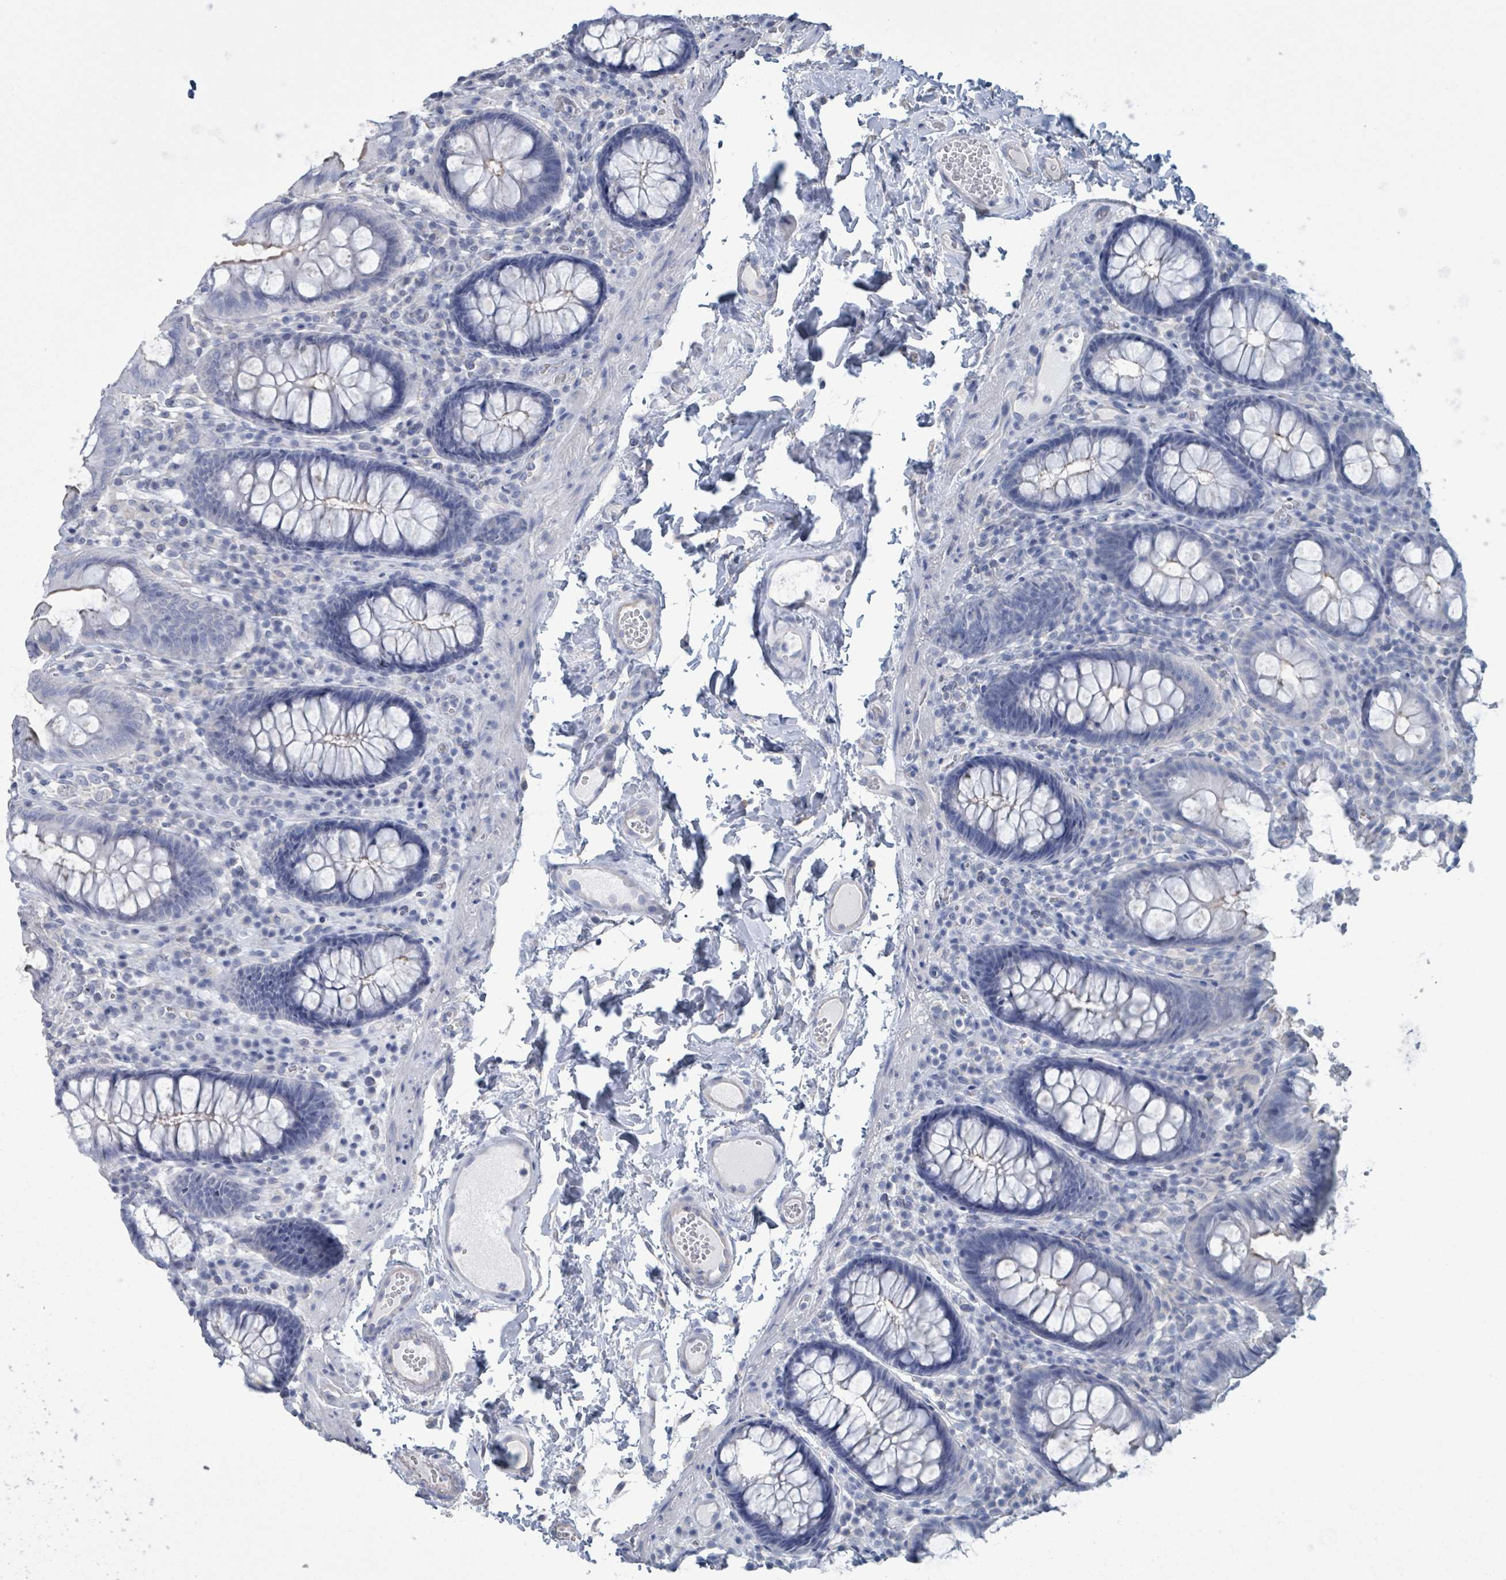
{"staining": {"intensity": "negative", "quantity": "none", "location": "none"}, "tissue": "colon", "cell_type": "Endothelial cells", "image_type": "normal", "snomed": [{"axis": "morphology", "description": "Normal tissue, NOS"}, {"axis": "topography", "description": "Colon"}], "caption": "IHC histopathology image of normal colon: human colon stained with DAB (3,3'-diaminobenzidine) displays no significant protein expression in endothelial cells.", "gene": "CT45A10", "patient": {"sex": "male", "age": 84}}